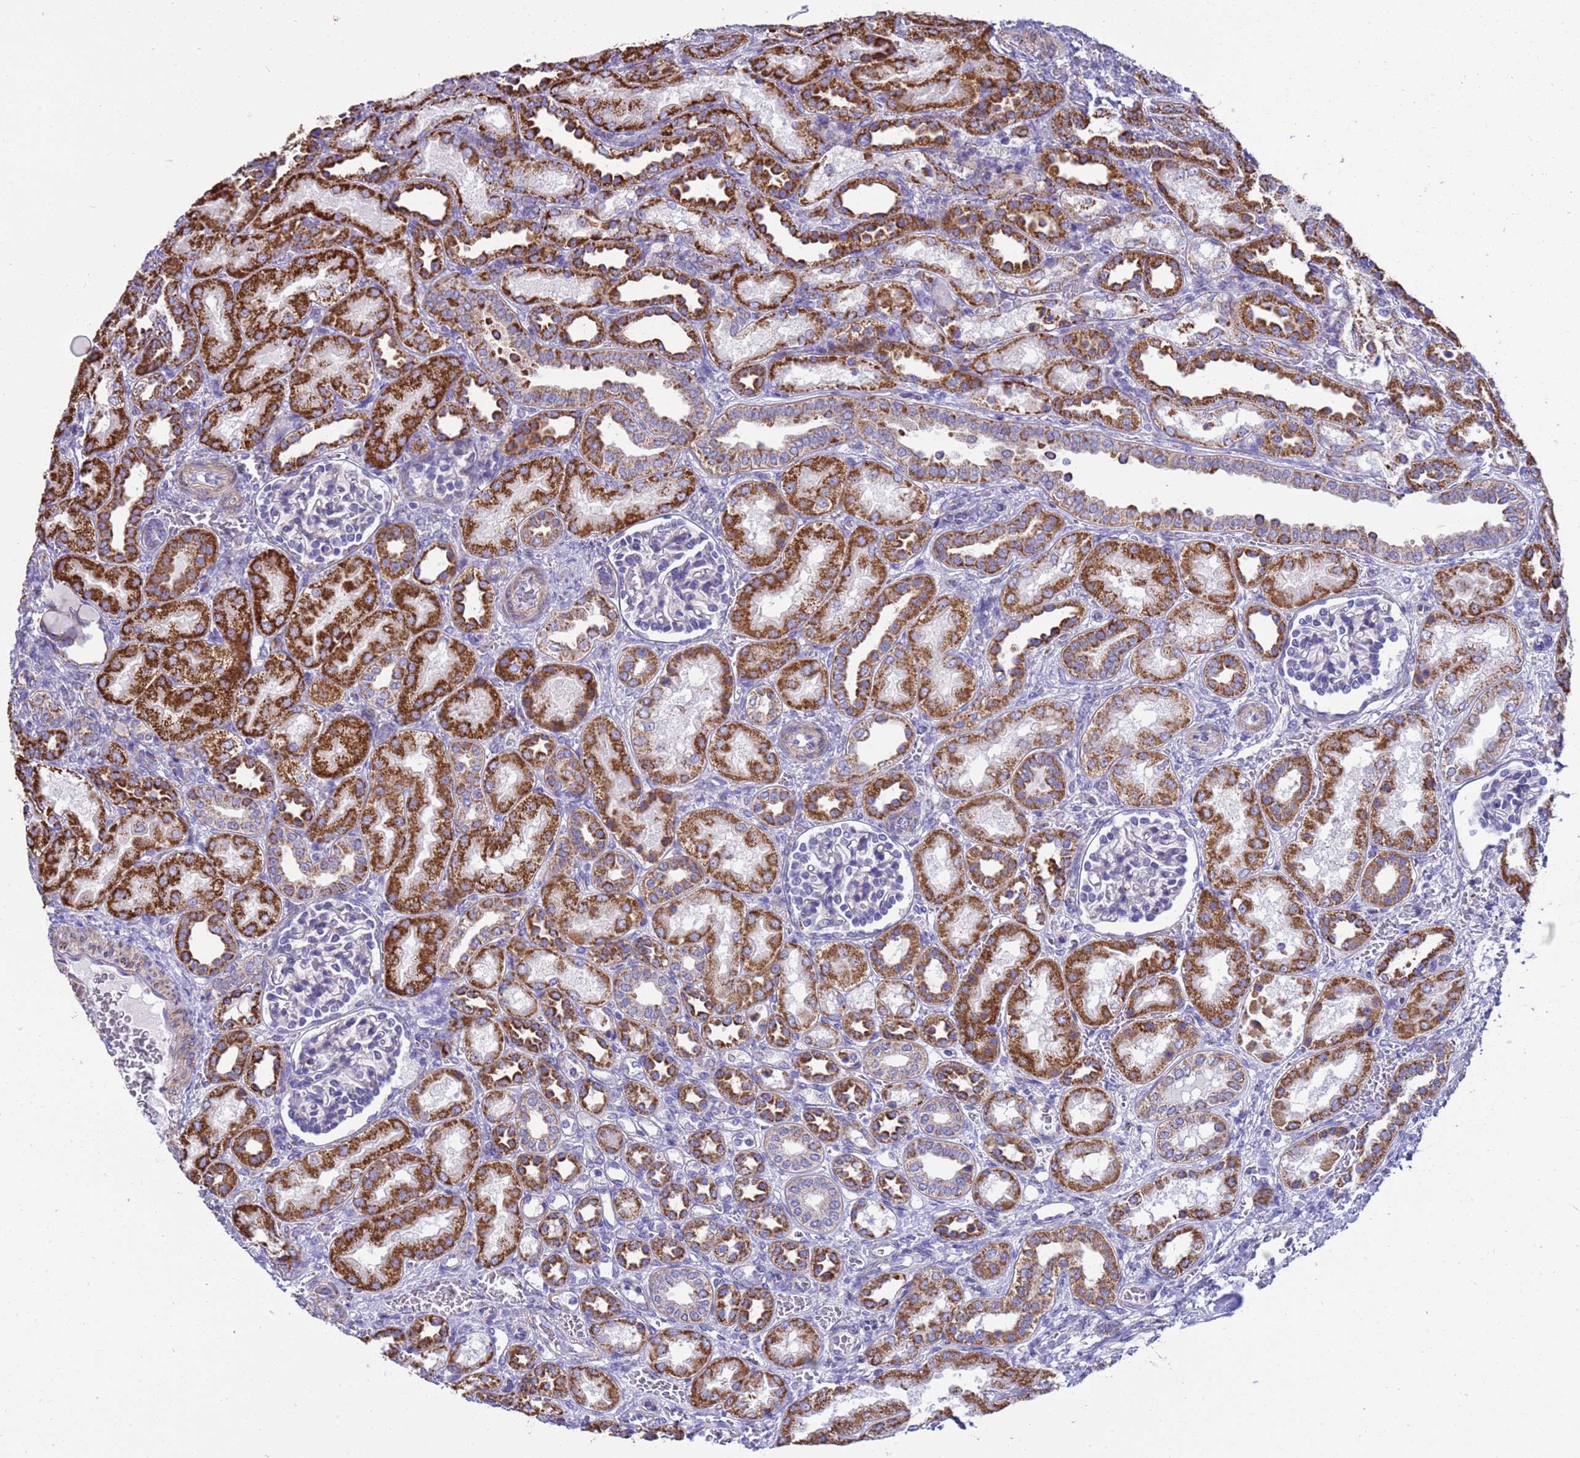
{"staining": {"intensity": "negative", "quantity": "none", "location": "none"}, "tissue": "kidney", "cell_type": "Cells in glomeruli", "image_type": "normal", "snomed": [{"axis": "morphology", "description": "Normal tissue, NOS"}, {"axis": "morphology", "description": "Neoplasm, malignant, NOS"}, {"axis": "topography", "description": "Kidney"}], "caption": "Photomicrograph shows no significant protein staining in cells in glomeruli of normal kidney. Brightfield microscopy of IHC stained with DAB (brown) and hematoxylin (blue), captured at high magnification.", "gene": "RNF165", "patient": {"sex": "female", "age": 1}}